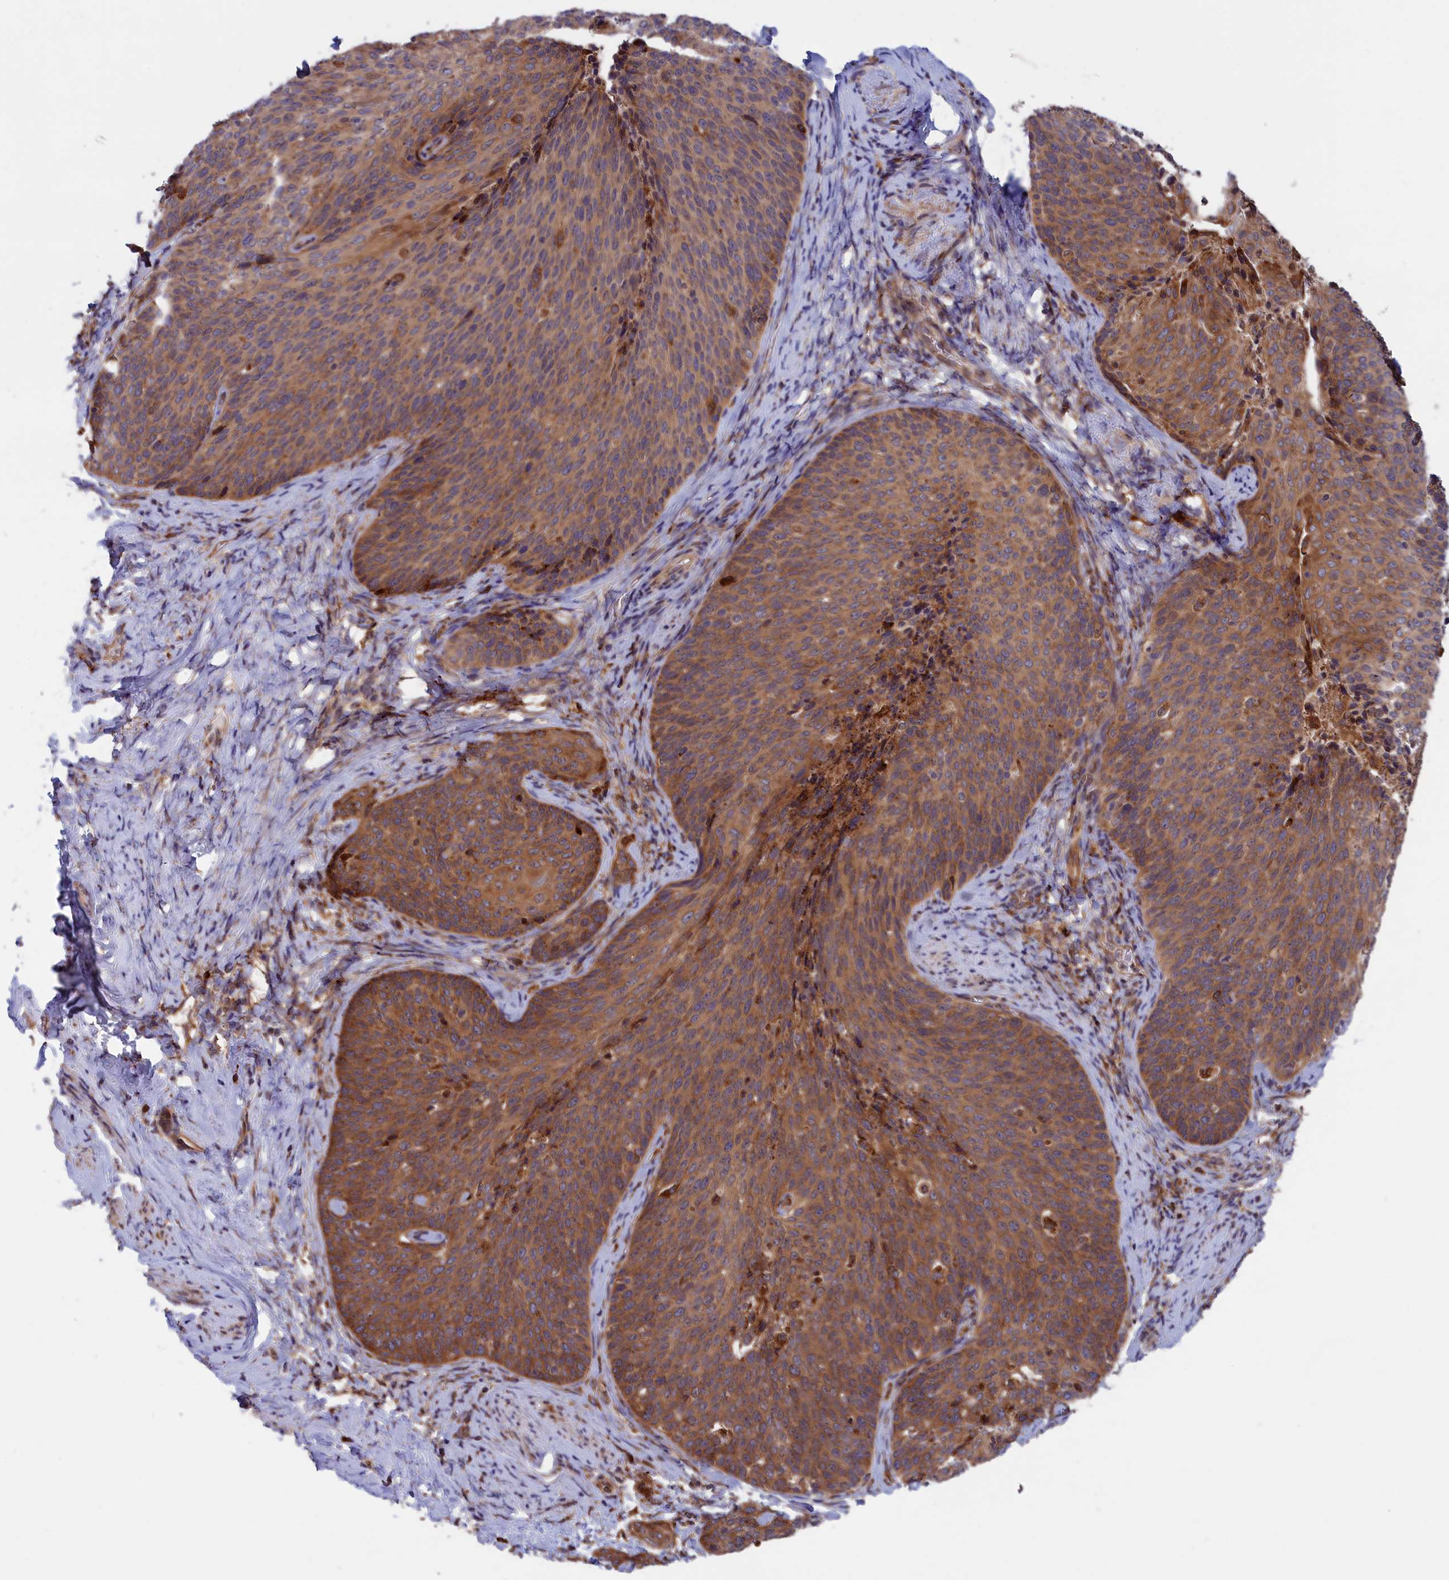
{"staining": {"intensity": "moderate", "quantity": ">75%", "location": "cytoplasmic/membranous"}, "tissue": "cervical cancer", "cell_type": "Tumor cells", "image_type": "cancer", "snomed": [{"axis": "morphology", "description": "Squamous cell carcinoma, NOS"}, {"axis": "topography", "description": "Cervix"}], "caption": "The image demonstrates a brown stain indicating the presence of a protein in the cytoplasmic/membranous of tumor cells in cervical cancer.", "gene": "PLA2G4C", "patient": {"sex": "female", "age": 50}}